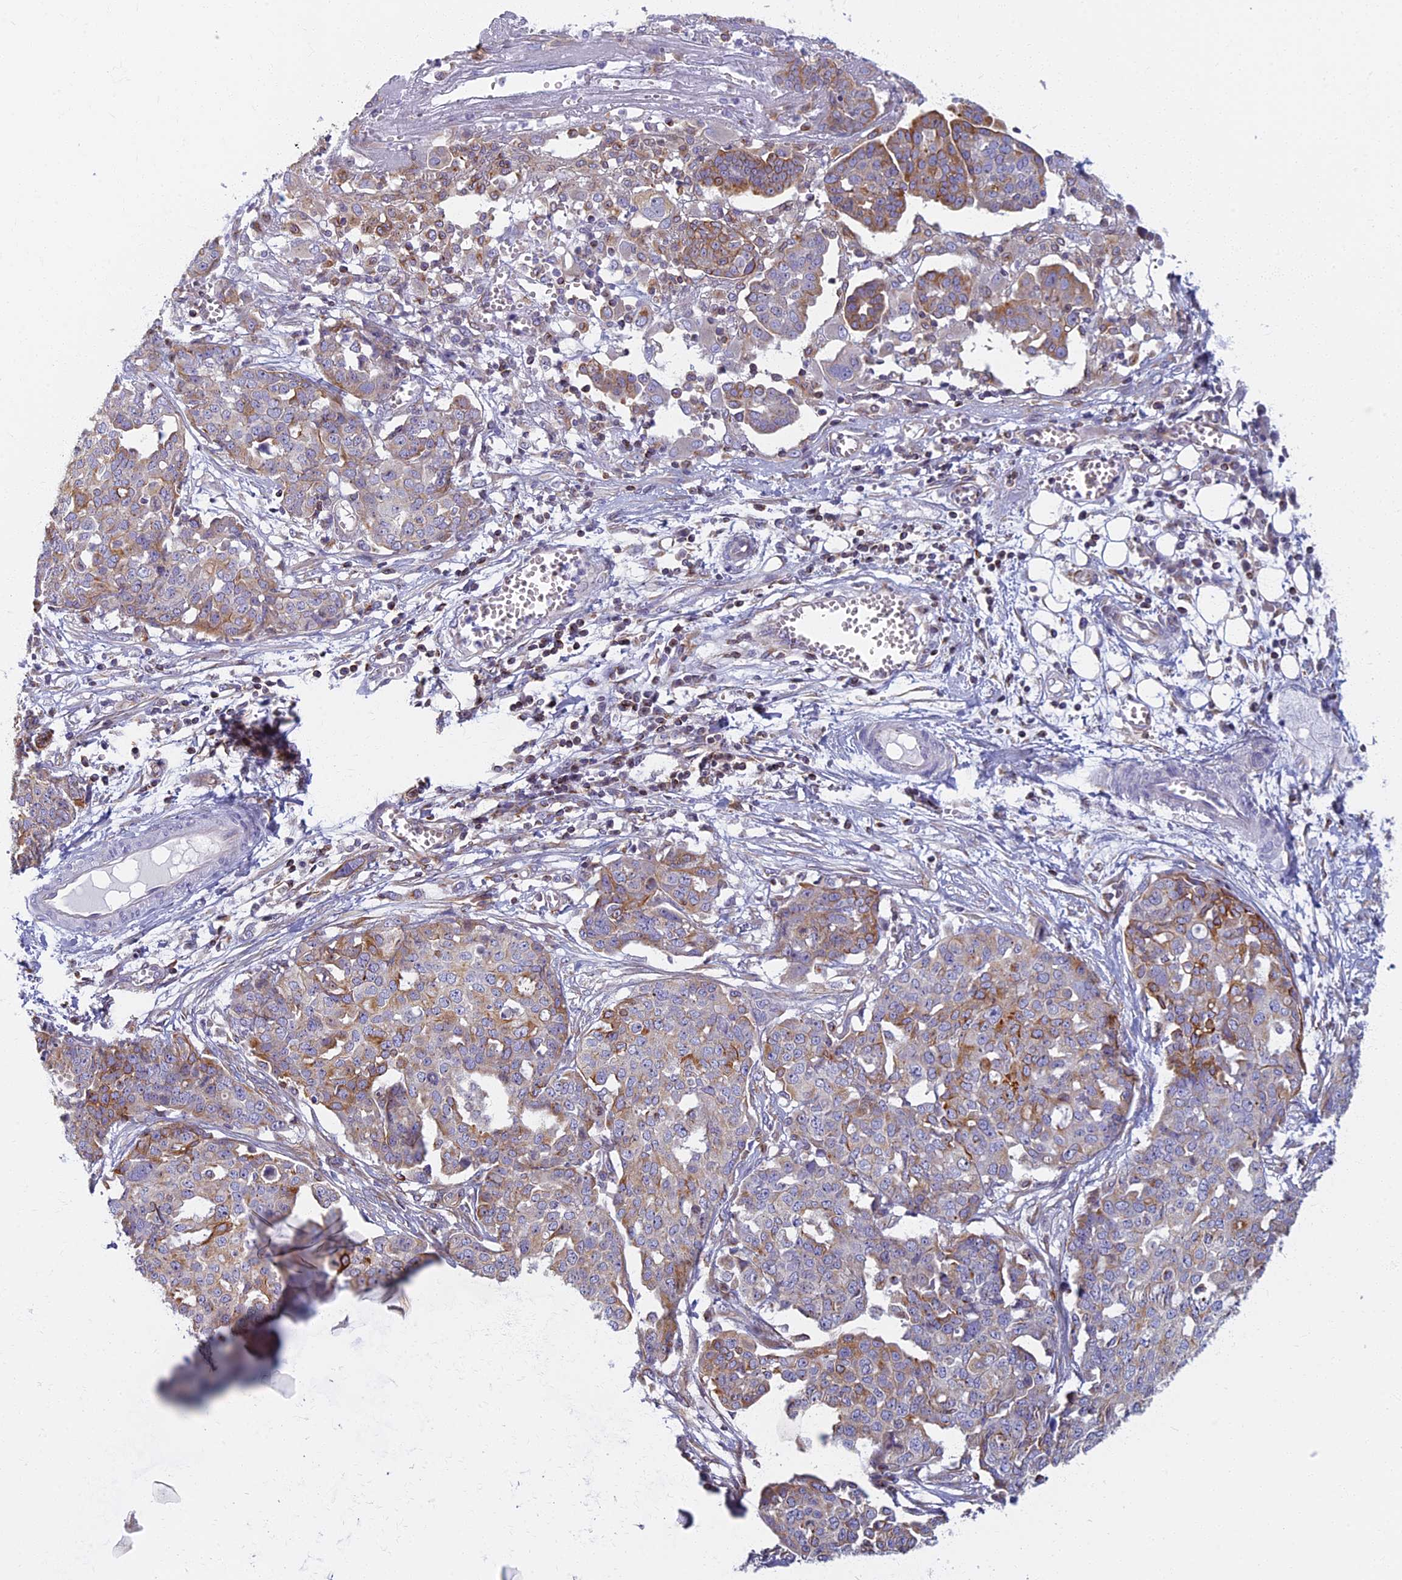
{"staining": {"intensity": "moderate", "quantity": "<25%", "location": "cytoplasmic/membranous"}, "tissue": "ovarian cancer", "cell_type": "Tumor cells", "image_type": "cancer", "snomed": [{"axis": "morphology", "description": "Cystadenocarcinoma, serous, NOS"}, {"axis": "topography", "description": "Soft tissue"}, {"axis": "topography", "description": "Ovary"}], "caption": "IHC staining of serous cystadenocarcinoma (ovarian), which reveals low levels of moderate cytoplasmic/membranous expression in about <25% of tumor cells indicating moderate cytoplasmic/membranous protein staining. The staining was performed using DAB (brown) for protein detection and nuclei were counterstained in hematoxylin (blue).", "gene": "NOL10", "patient": {"sex": "female", "age": 57}}